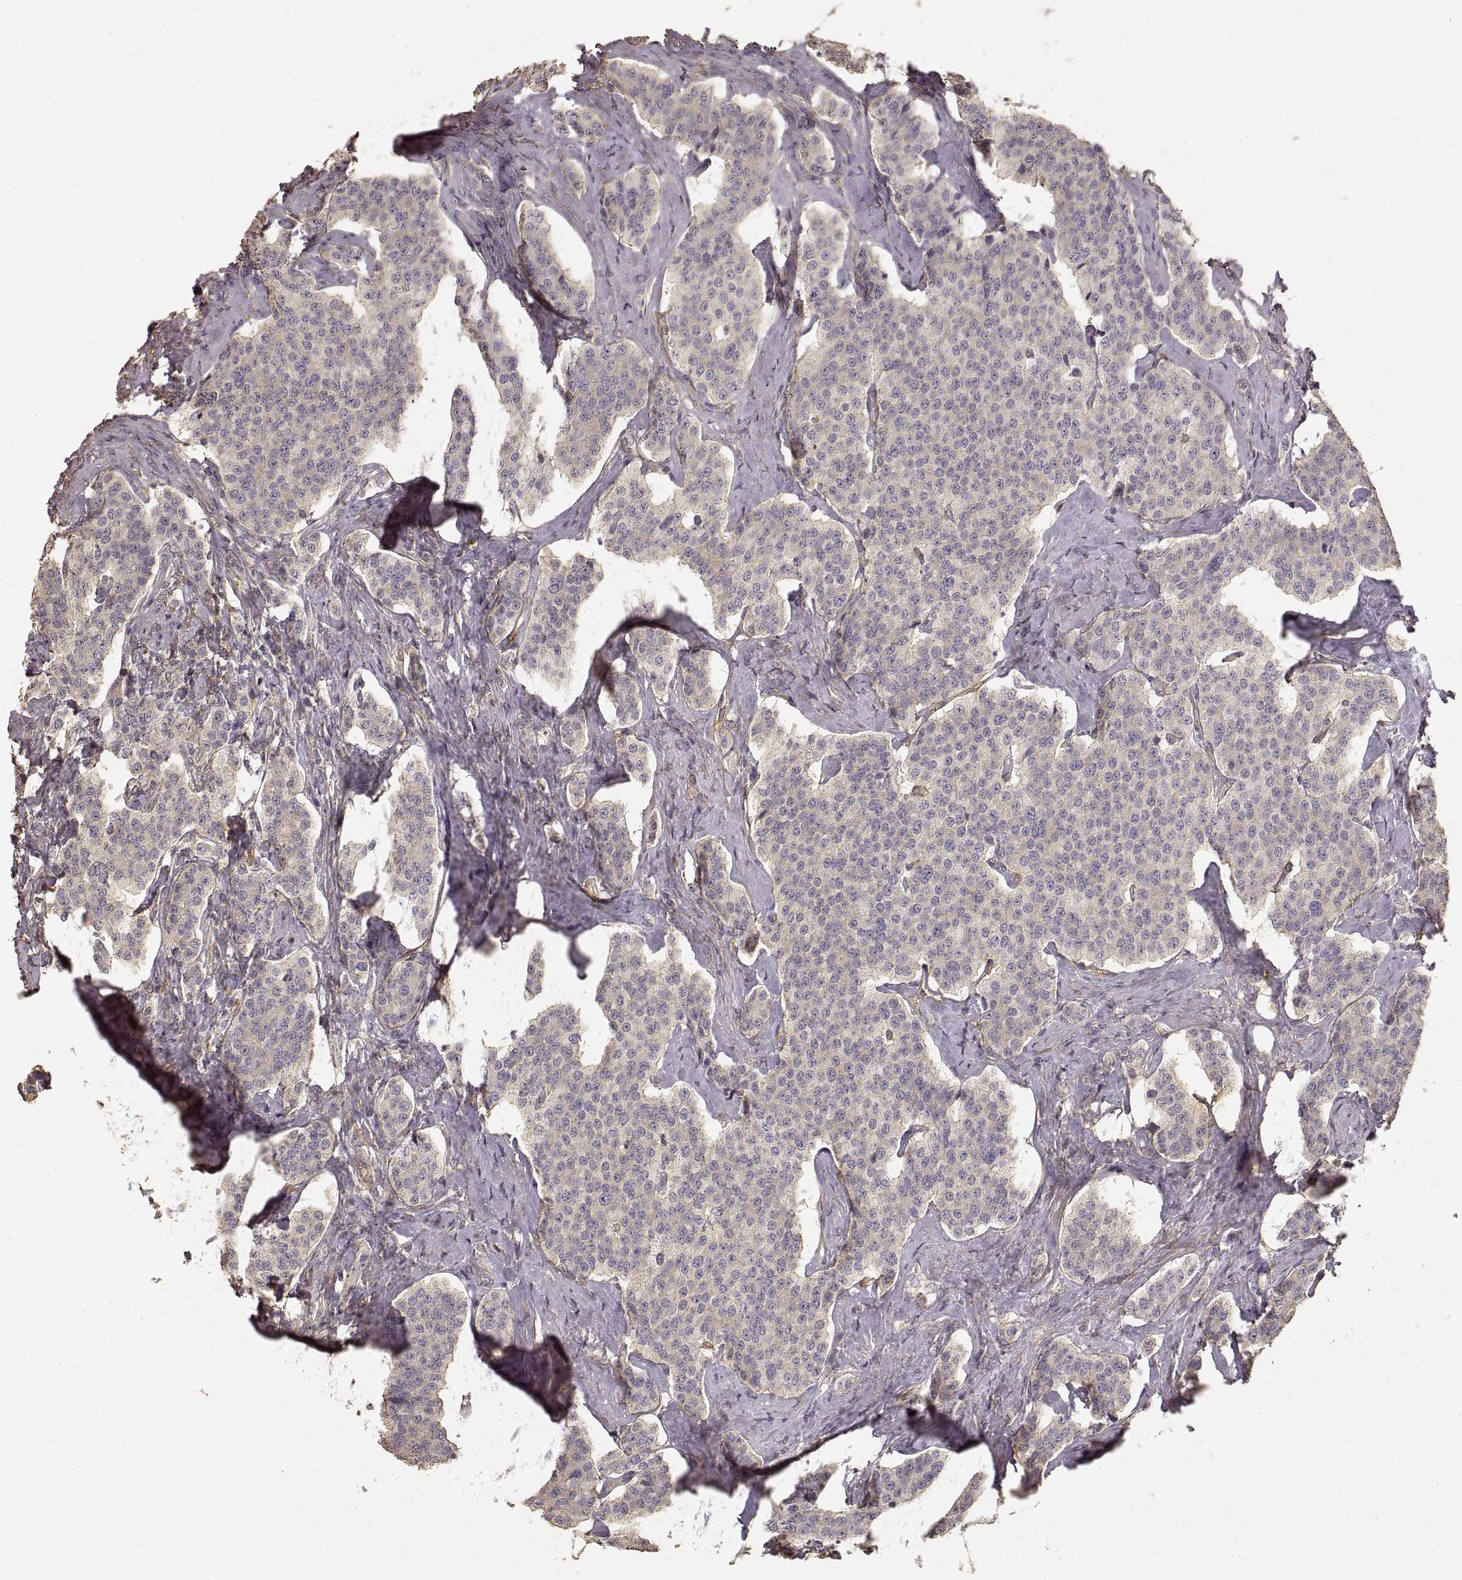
{"staining": {"intensity": "negative", "quantity": "none", "location": "none"}, "tissue": "carcinoid", "cell_type": "Tumor cells", "image_type": "cancer", "snomed": [{"axis": "morphology", "description": "Carcinoid, malignant, NOS"}, {"axis": "topography", "description": "Small intestine"}], "caption": "IHC of human carcinoid demonstrates no expression in tumor cells.", "gene": "LAMA4", "patient": {"sex": "female", "age": 58}}